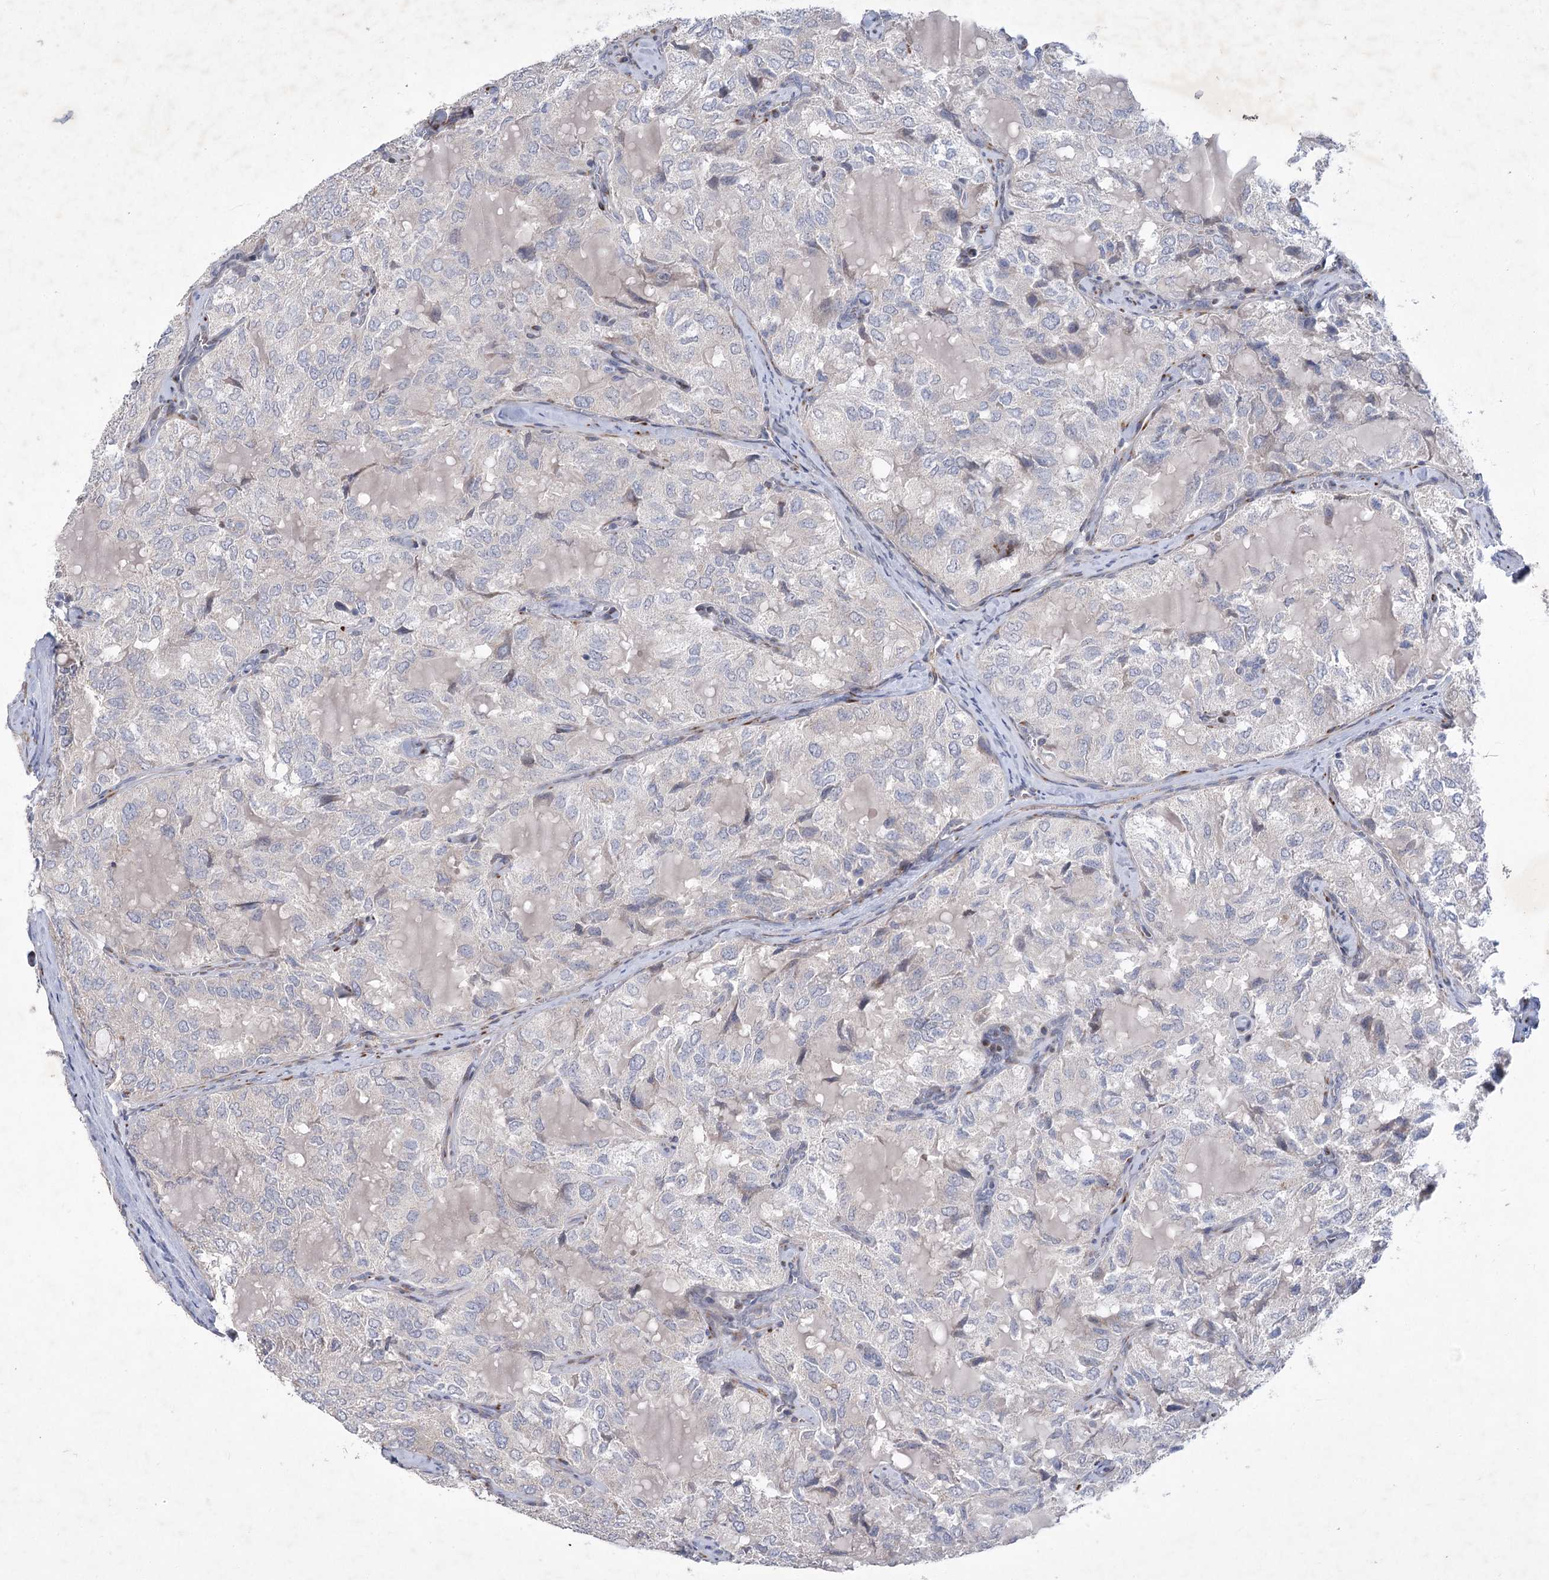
{"staining": {"intensity": "negative", "quantity": "none", "location": "none"}, "tissue": "thyroid cancer", "cell_type": "Tumor cells", "image_type": "cancer", "snomed": [{"axis": "morphology", "description": "Follicular adenoma carcinoma, NOS"}, {"axis": "topography", "description": "Thyroid gland"}], "caption": "Photomicrograph shows no protein positivity in tumor cells of thyroid cancer (follicular adenoma carcinoma) tissue.", "gene": "GCNT4", "patient": {"sex": "male", "age": 75}}